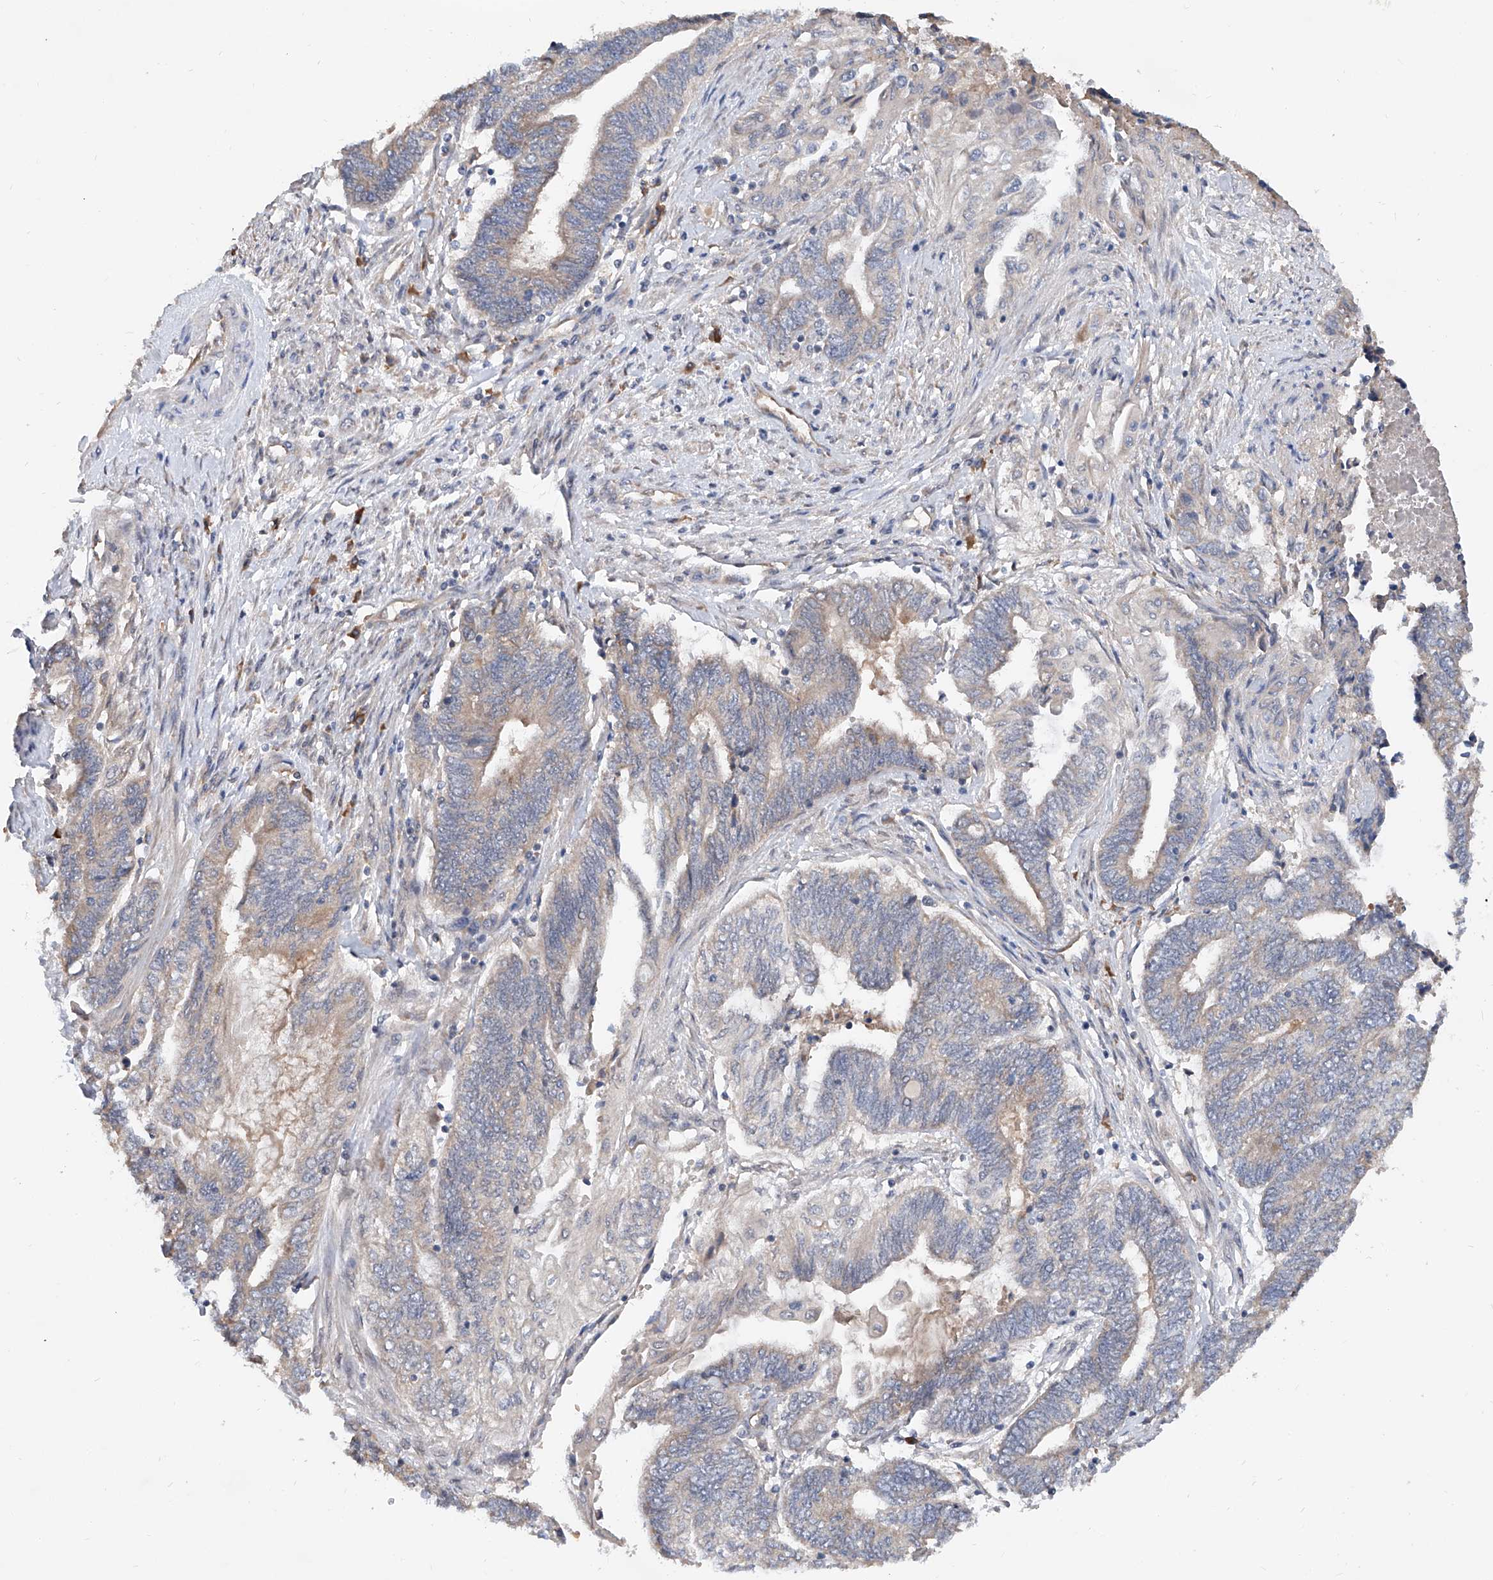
{"staining": {"intensity": "negative", "quantity": "none", "location": "none"}, "tissue": "endometrial cancer", "cell_type": "Tumor cells", "image_type": "cancer", "snomed": [{"axis": "morphology", "description": "Adenocarcinoma, NOS"}, {"axis": "topography", "description": "Uterus"}, {"axis": "topography", "description": "Endometrium"}], "caption": "Immunohistochemistry photomicrograph of endometrial cancer stained for a protein (brown), which shows no positivity in tumor cells.", "gene": "CARMIL3", "patient": {"sex": "female", "age": 70}}